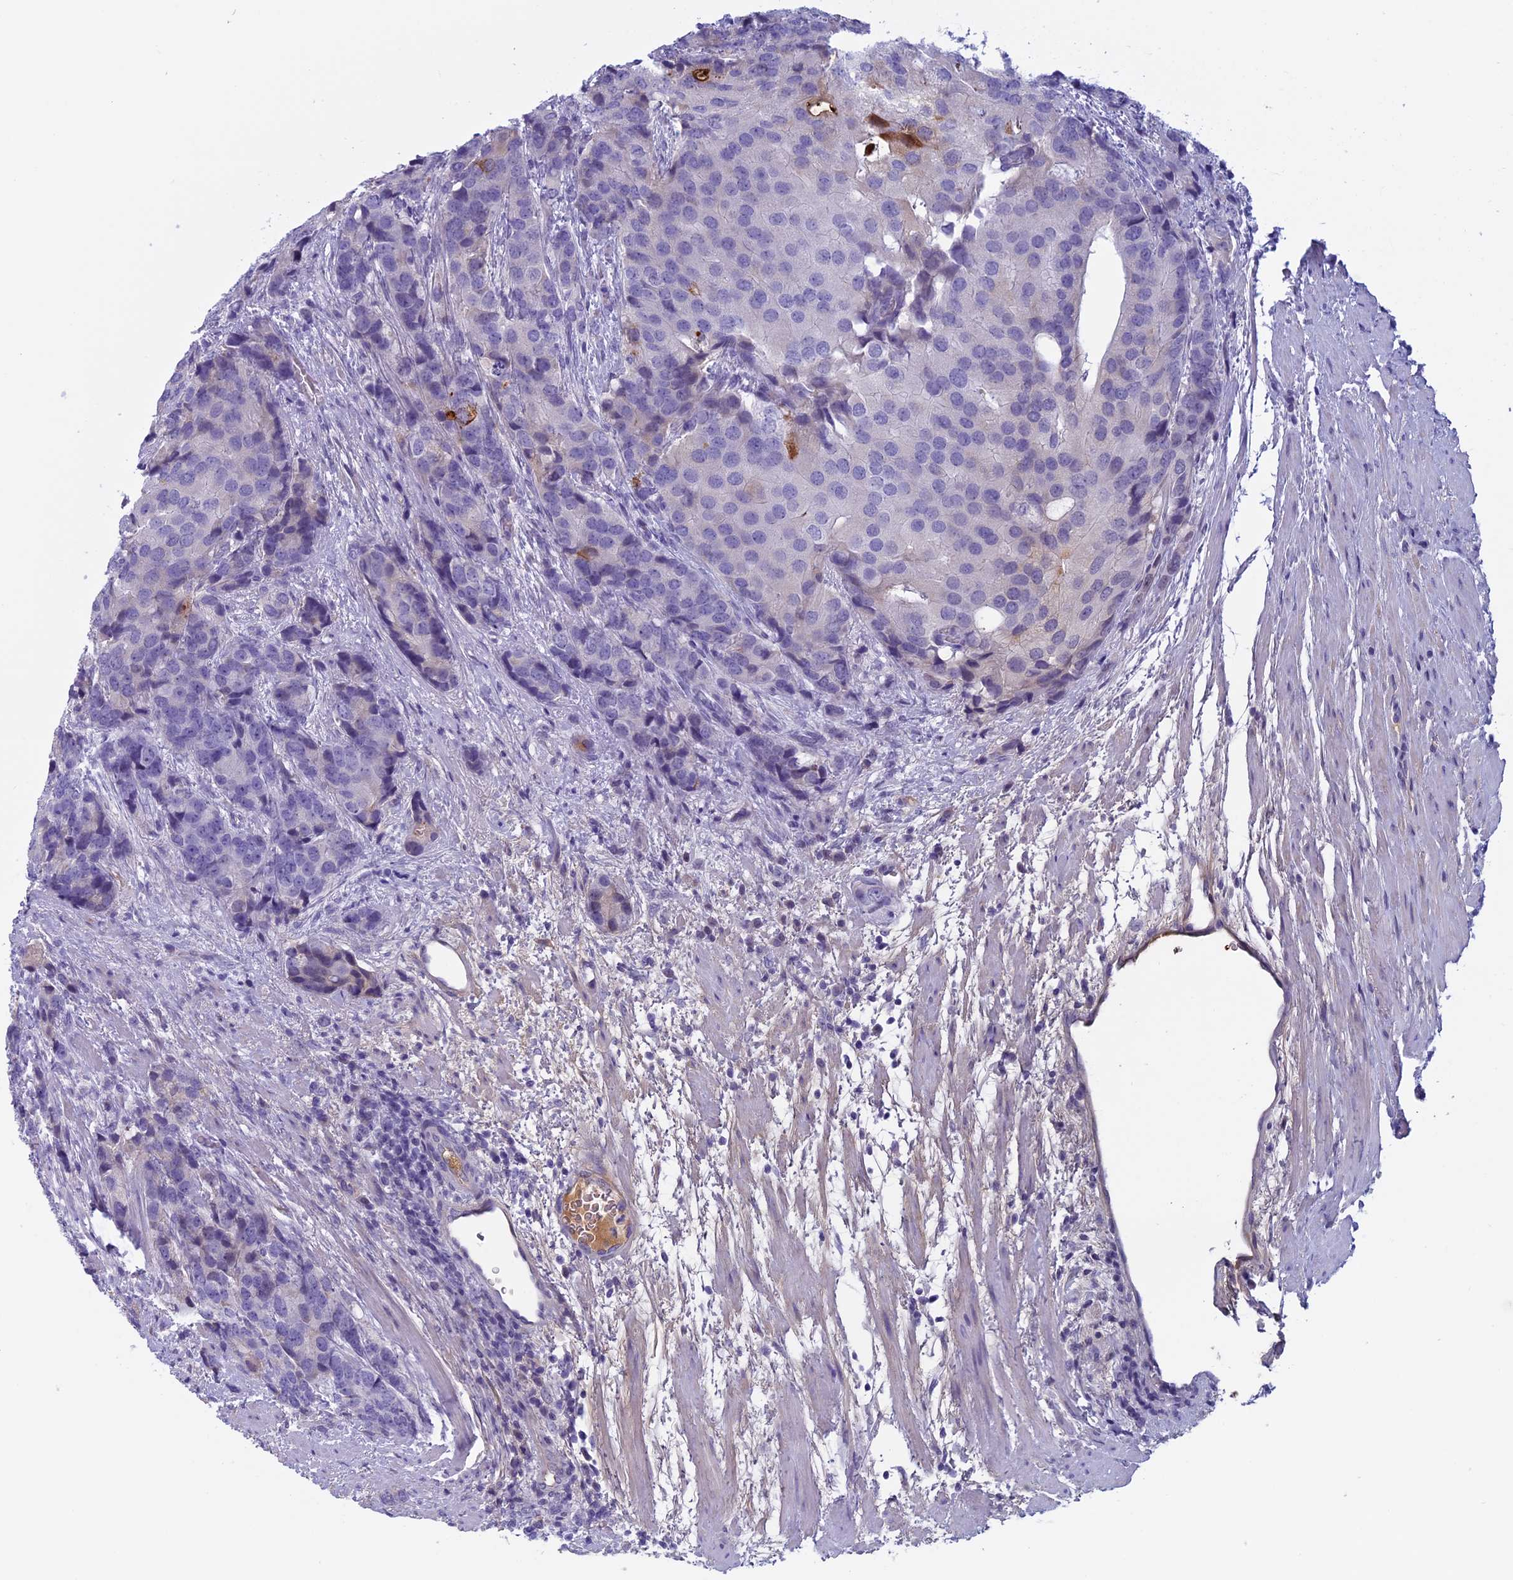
{"staining": {"intensity": "negative", "quantity": "none", "location": "none"}, "tissue": "prostate cancer", "cell_type": "Tumor cells", "image_type": "cancer", "snomed": [{"axis": "morphology", "description": "Adenocarcinoma, High grade"}, {"axis": "topography", "description": "Prostate"}], "caption": "Prostate cancer (adenocarcinoma (high-grade)) was stained to show a protein in brown. There is no significant positivity in tumor cells. (Brightfield microscopy of DAB (3,3'-diaminobenzidine) immunohistochemistry at high magnification).", "gene": "ANGPTL2", "patient": {"sex": "male", "age": 62}}